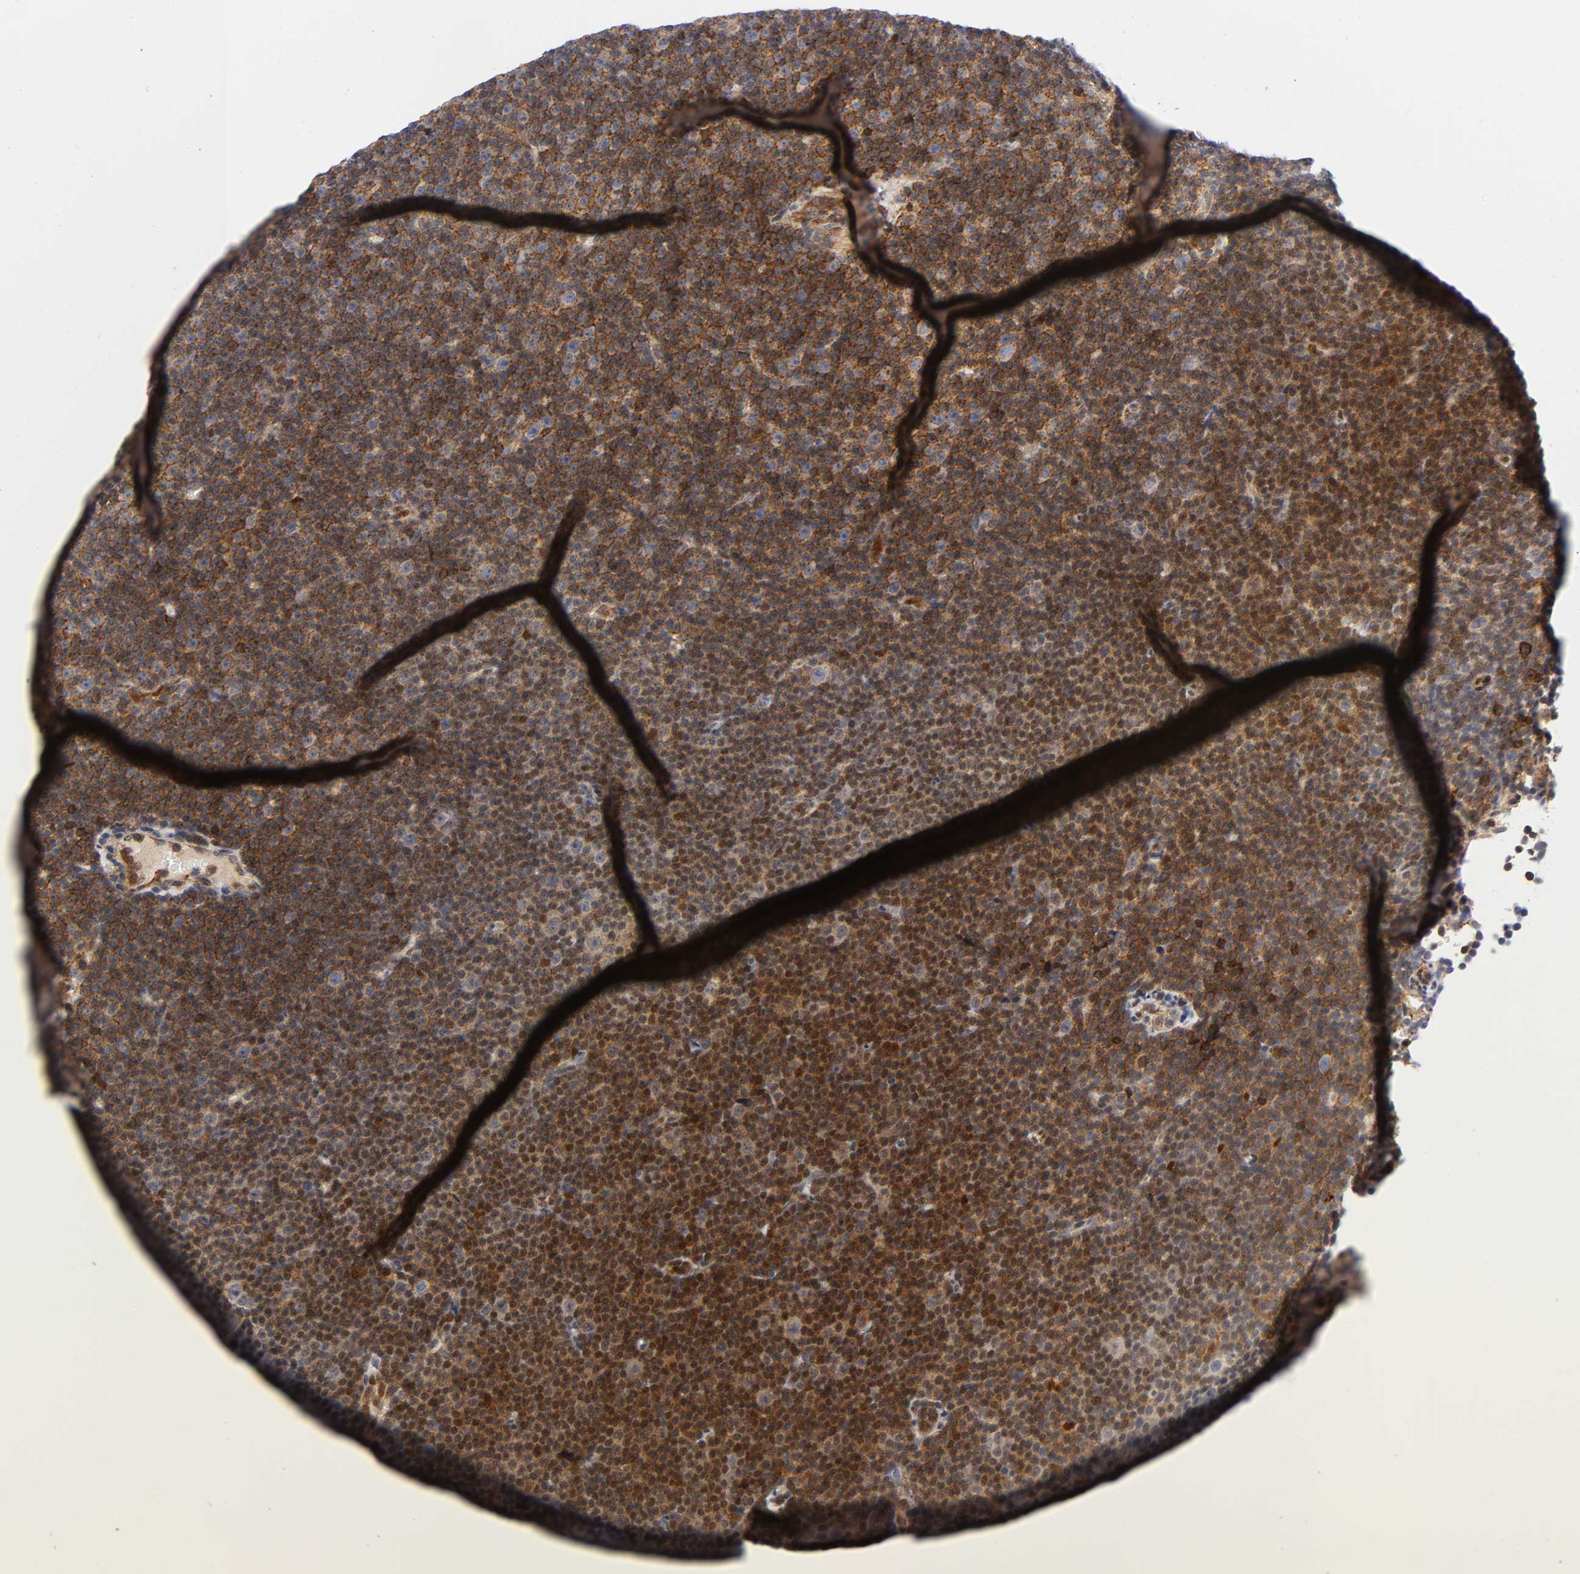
{"staining": {"intensity": "moderate", "quantity": "25%-75%", "location": "cytoplasmic/membranous,nuclear"}, "tissue": "lymphoma", "cell_type": "Tumor cells", "image_type": "cancer", "snomed": [{"axis": "morphology", "description": "Malignant lymphoma, non-Hodgkin's type, Low grade"}, {"axis": "topography", "description": "Lymph node"}], "caption": "Tumor cells exhibit medium levels of moderate cytoplasmic/membranous and nuclear positivity in about 25%-75% of cells in lymphoma.", "gene": "ANXA7", "patient": {"sex": "female", "age": 67}}